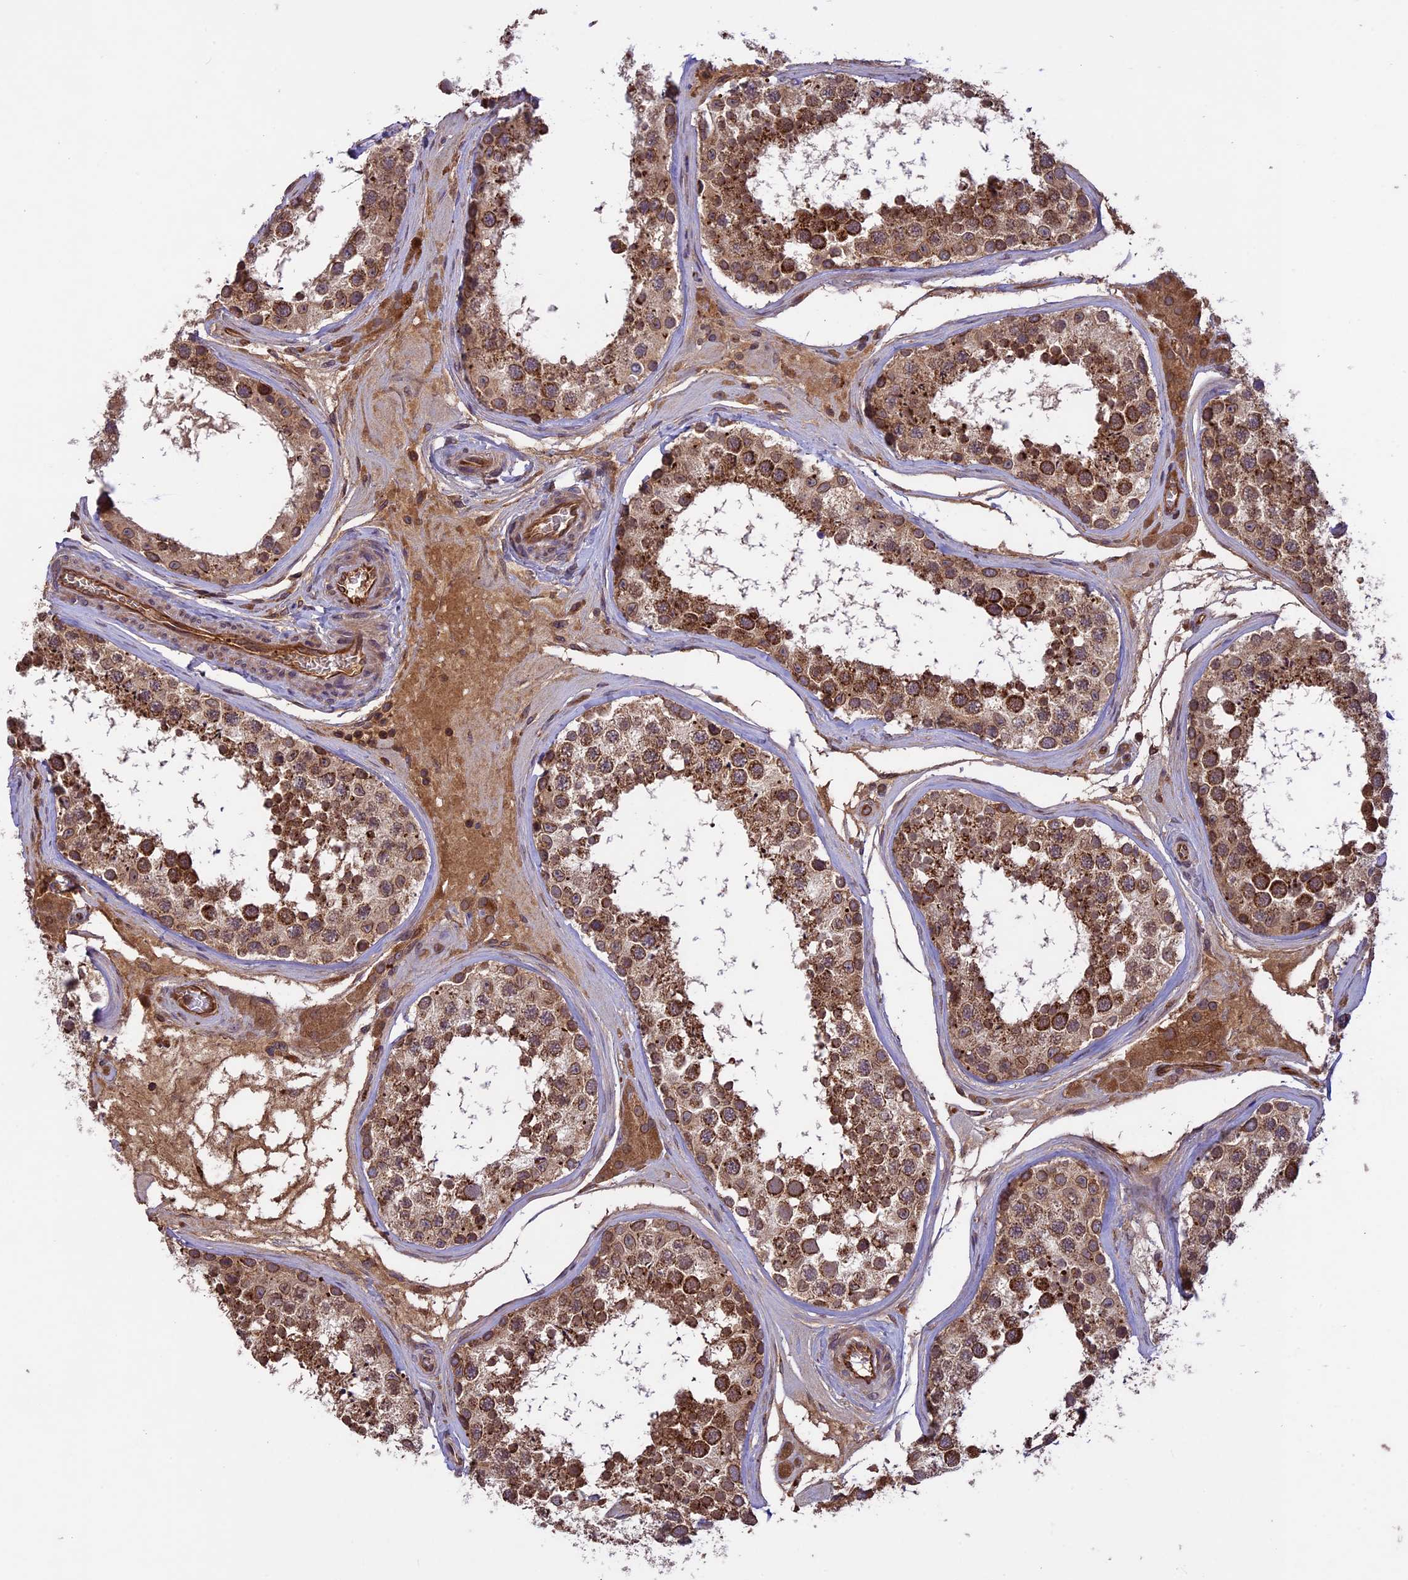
{"staining": {"intensity": "strong", "quantity": ">75%", "location": "cytoplasmic/membranous"}, "tissue": "testis", "cell_type": "Cells in seminiferous ducts", "image_type": "normal", "snomed": [{"axis": "morphology", "description": "Normal tissue, NOS"}, {"axis": "topography", "description": "Testis"}], "caption": "This image exhibits unremarkable testis stained with immunohistochemistry (IHC) to label a protein in brown. The cytoplasmic/membranous of cells in seminiferous ducts show strong positivity for the protein. Nuclei are counter-stained blue.", "gene": "CCDC125", "patient": {"sex": "male", "age": 46}}